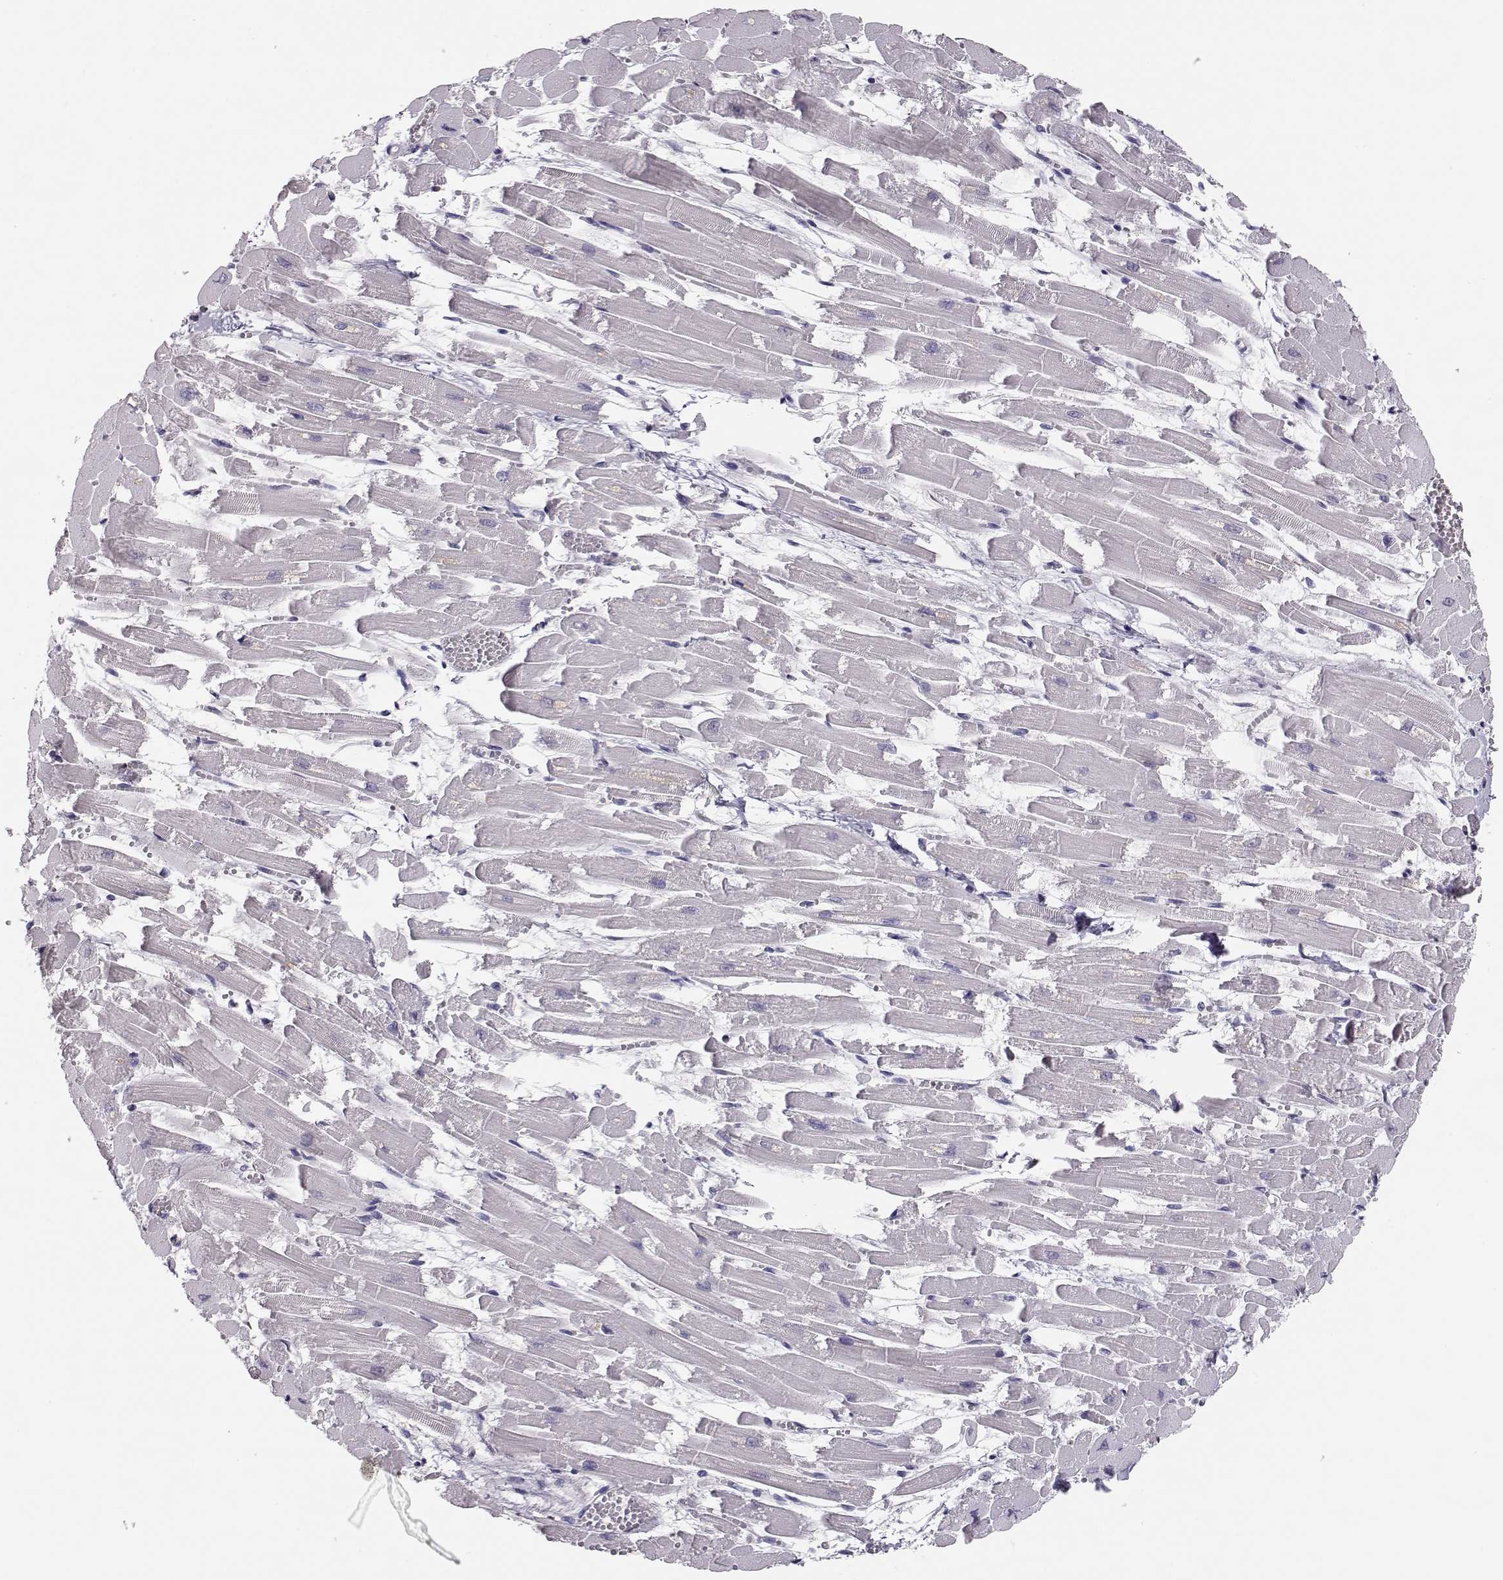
{"staining": {"intensity": "negative", "quantity": "none", "location": "none"}, "tissue": "heart muscle", "cell_type": "Cardiomyocytes", "image_type": "normal", "snomed": [{"axis": "morphology", "description": "Normal tissue, NOS"}, {"axis": "topography", "description": "Heart"}], "caption": "This is an immunohistochemistry image of benign heart muscle. There is no staining in cardiomyocytes.", "gene": "MAGEC1", "patient": {"sex": "female", "age": 52}}